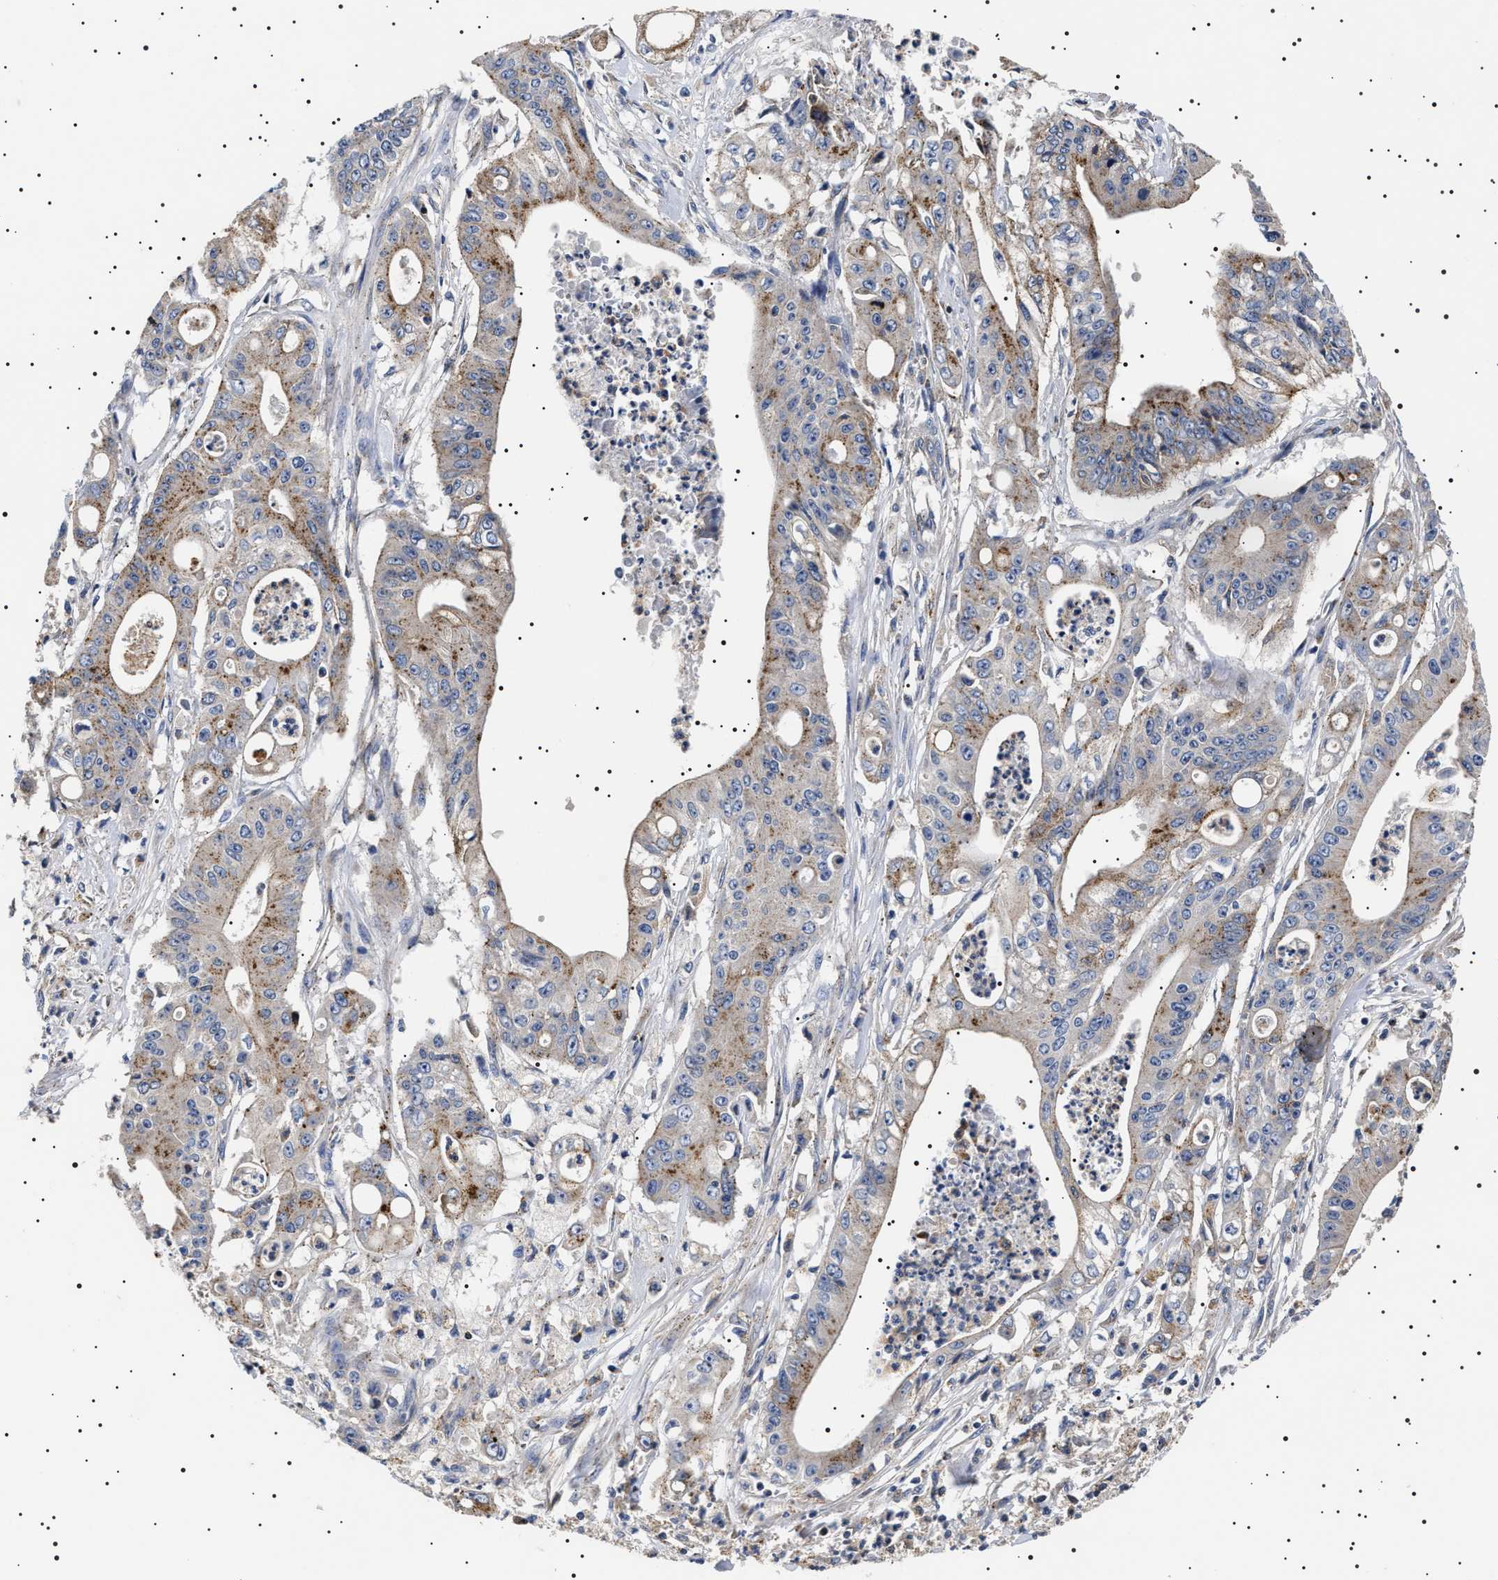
{"staining": {"intensity": "moderate", "quantity": ">75%", "location": "cytoplasmic/membranous"}, "tissue": "pancreatic cancer", "cell_type": "Tumor cells", "image_type": "cancer", "snomed": [{"axis": "morphology", "description": "Normal tissue, NOS"}, {"axis": "topography", "description": "Lymph node"}], "caption": "Immunohistochemistry (IHC) image of pancreatic cancer stained for a protein (brown), which displays medium levels of moderate cytoplasmic/membranous expression in about >75% of tumor cells.", "gene": "SLC4A7", "patient": {"sex": "male", "age": 62}}